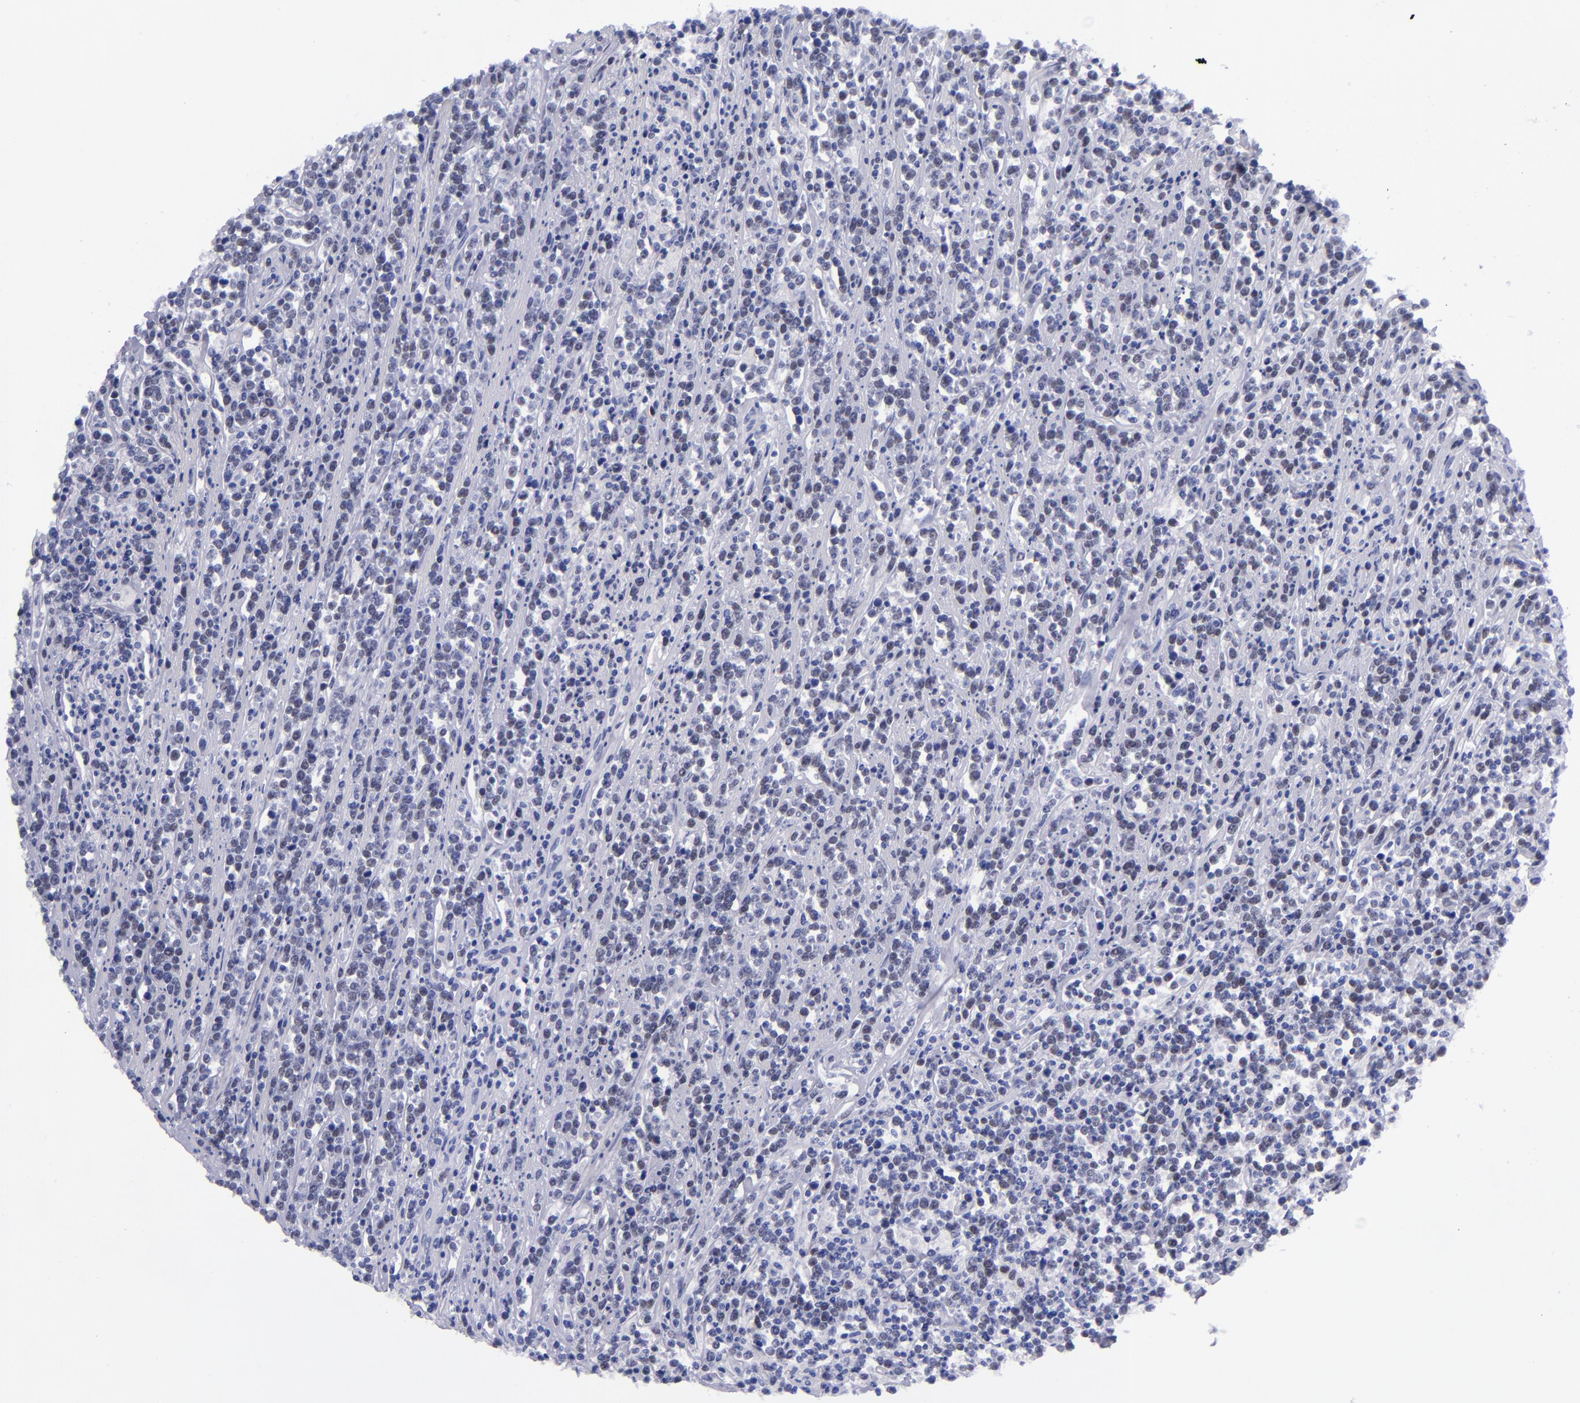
{"staining": {"intensity": "strong", "quantity": ">75%", "location": "nuclear"}, "tissue": "lymphoma", "cell_type": "Tumor cells", "image_type": "cancer", "snomed": [{"axis": "morphology", "description": "Malignant lymphoma, non-Hodgkin's type, High grade"}, {"axis": "topography", "description": "Small intestine"}, {"axis": "topography", "description": "Colon"}], "caption": "Lymphoma stained with a brown dye exhibits strong nuclear positive staining in approximately >75% of tumor cells.", "gene": "MCM7", "patient": {"sex": "male", "age": 8}}